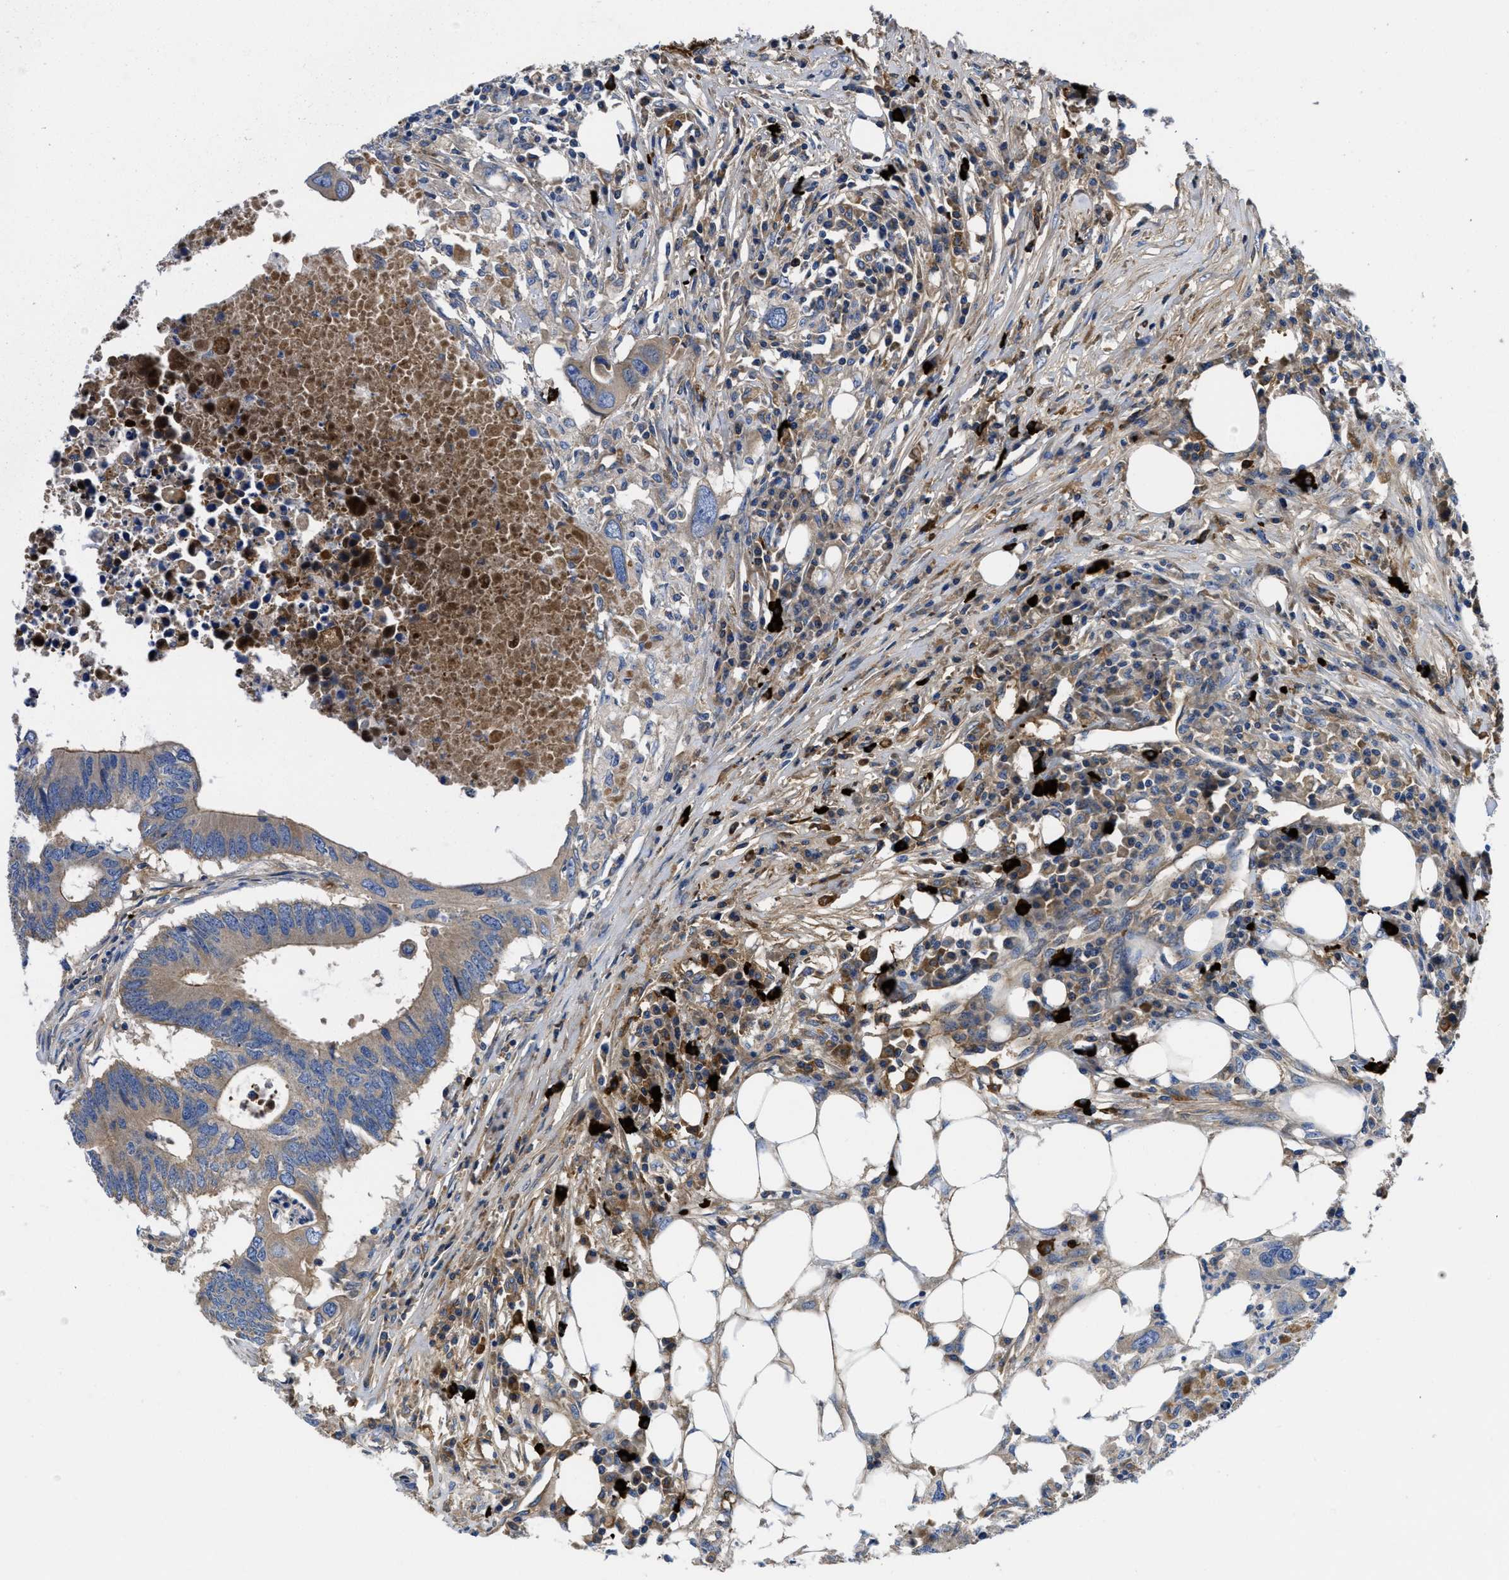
{"staining": {"intensity": "weak", "quantity": "25%-75%", "location": "cytoplasmic/membranous"}, "tissue": "colorectal cancer", "cell_type": "Tumor cells", "image_type": "cancer", "snomed": [{"axis": "morphology", "description": "Adenocarcinoma, NOS"}, {"axis": "topography", "description": "Colon"}], "caption": "Human colorectal adenocarcinoma stained with a brown dye exhibits weak cytoplasmic/membranous positive positivity in approximately 25%-75% of tumor cells.", "gene": "GALK1", "patient": {"sex": "male", "age": 71}}